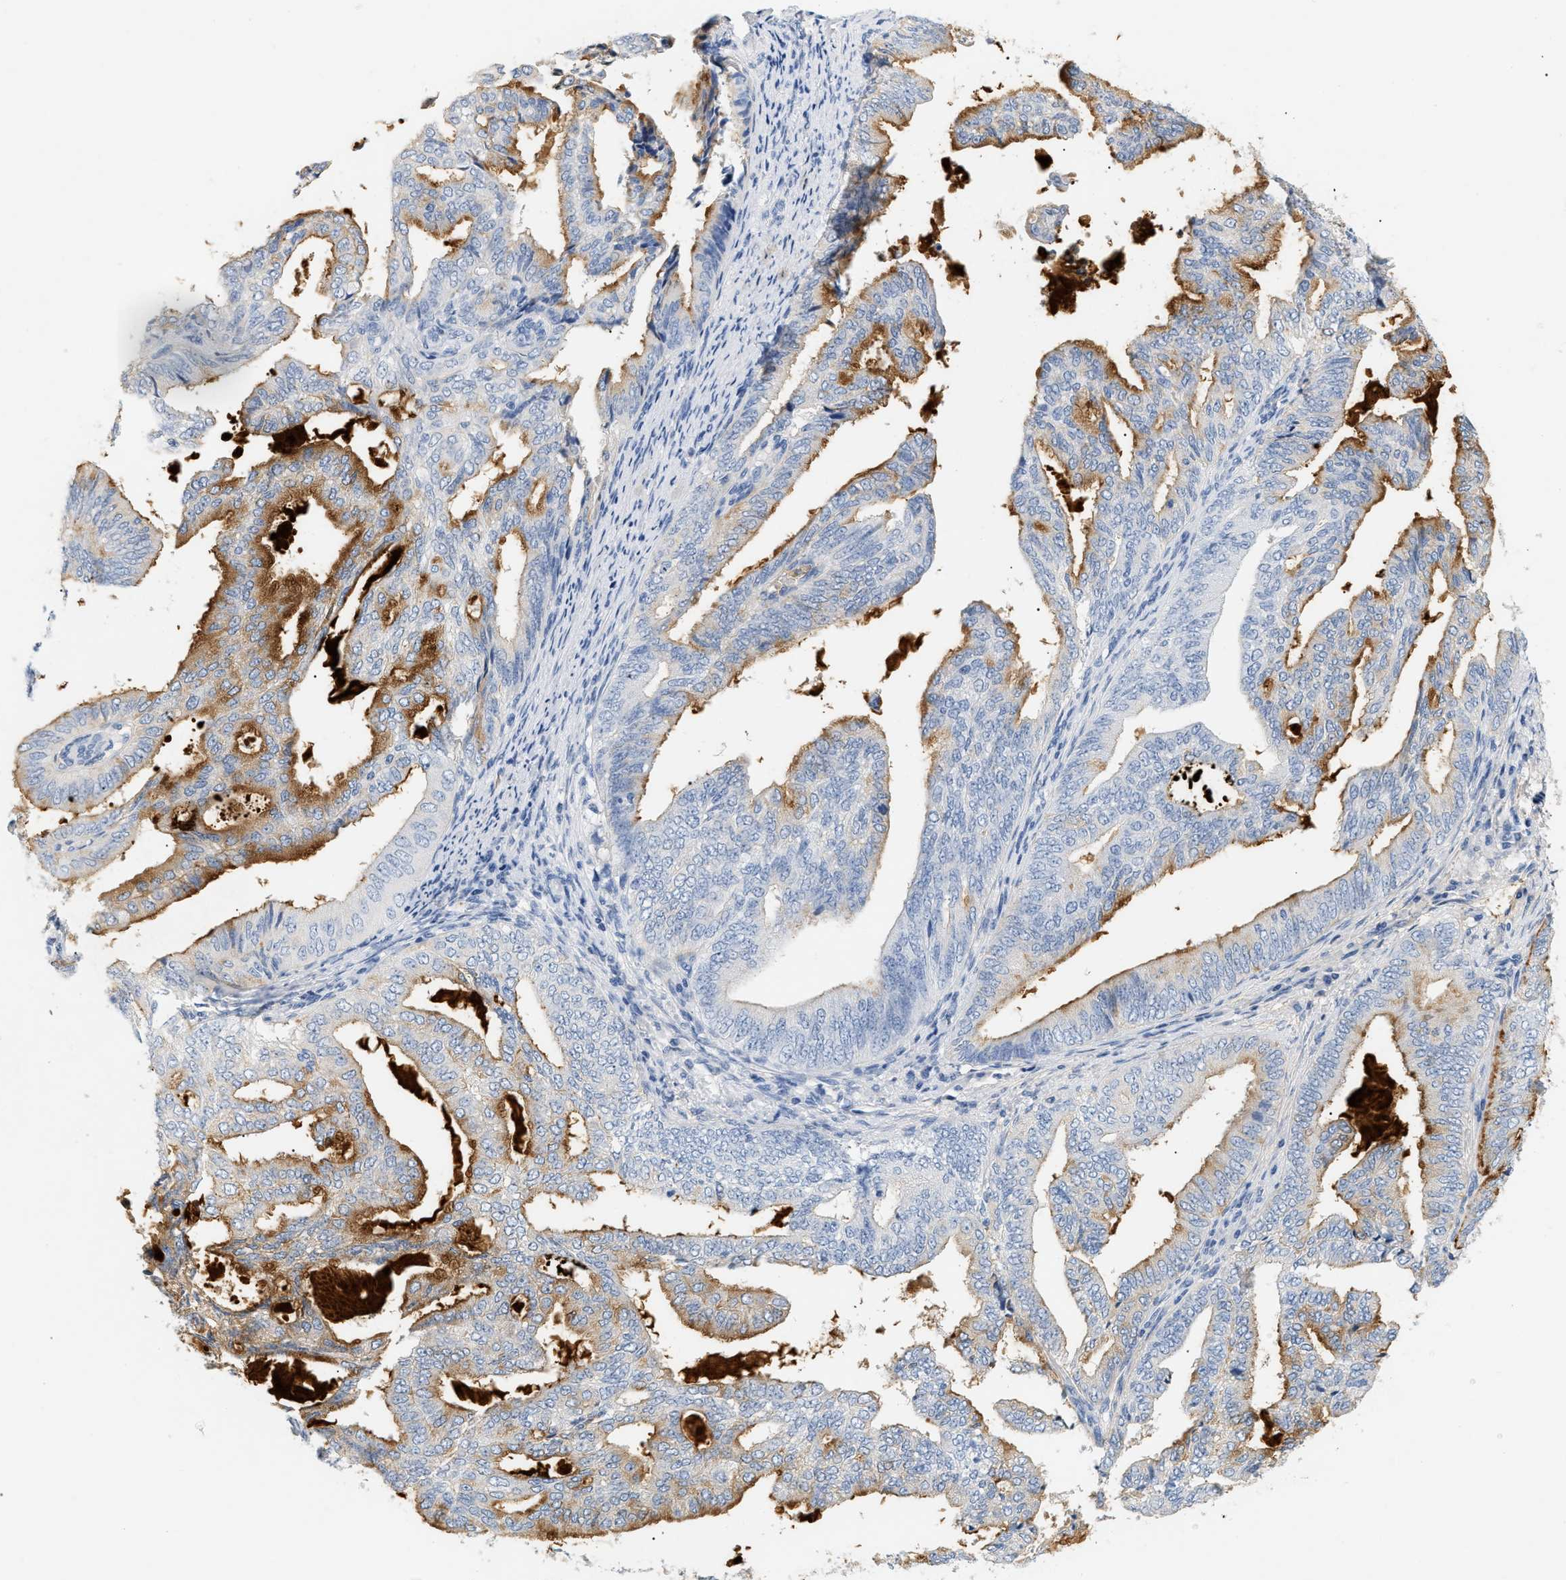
{"staining": {"intensity": "moderate", "quantity": "25%-75%", "location": "cytoplasmic/membranous"}, "tissue": "endometrial cancer", "cell_type": "Tumor cells", "image_type": "cancer", "snomed": [{"axis": "morphology", "description": "Adenocarcinoma, NOS"}, {"axis": "topography", "description": "Endometrium"}], "caption": "The photomicrograph exhibits staining of endometrial adenocarcinoma, revealing moderate cytoplasmic/membranous protein staining (brown color) within tumor cells.", "gene": "CFH", "patient": {"sex": "female", "age": 58}}